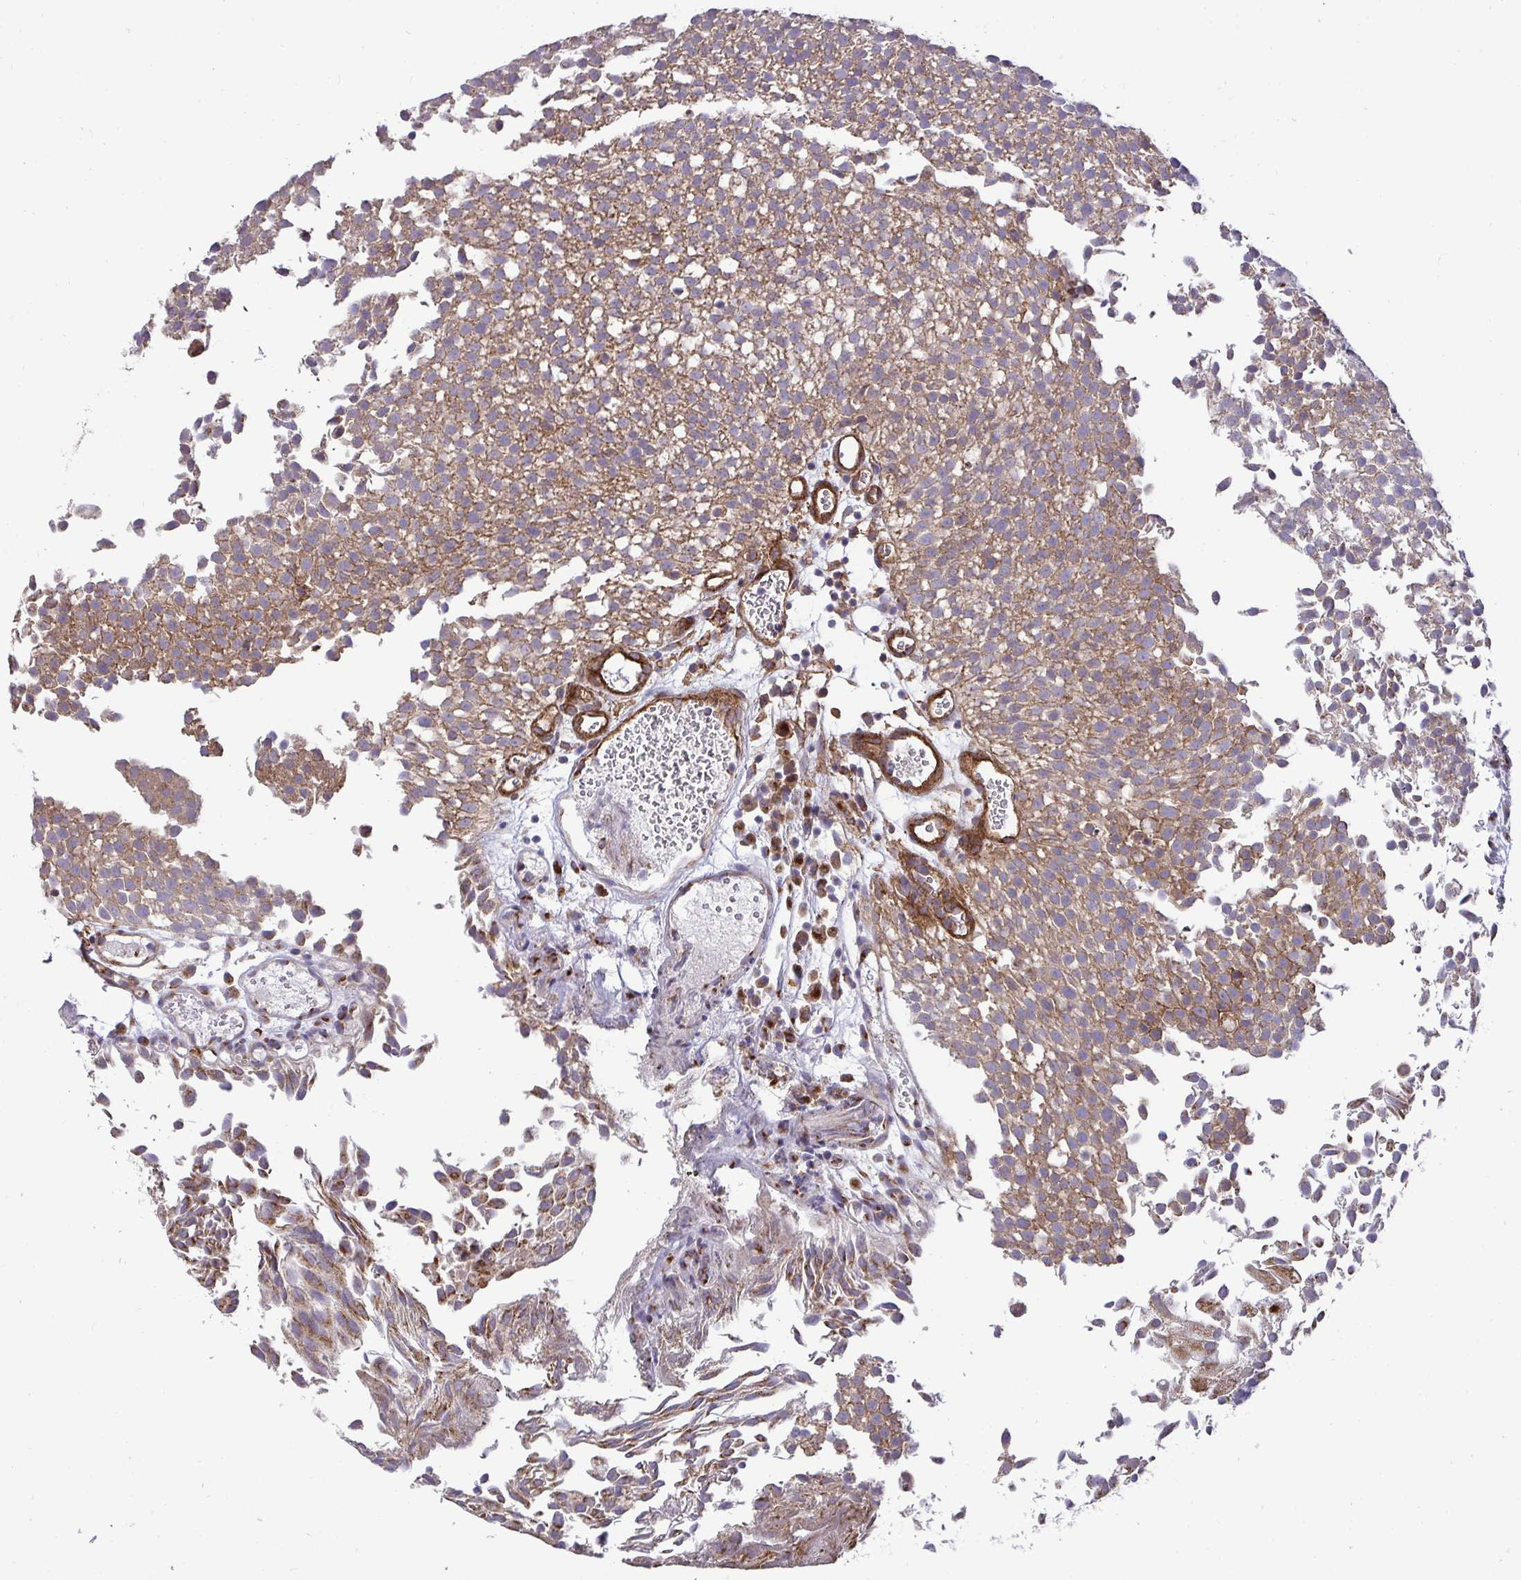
{"staining": {"intensity": "moderate", "quantity": "25%-75%", "location": "cytoplasmic/membranous"}, "tissue": "urothelial cancer", "cell_type": "Tumor cells", "image_type": "cancer", "snomed": [{"axis": "morphology", "description": "Urothelial carcinoma, Low grade"}, {"axis": "topography", "description": "Urinary bladder"}], "caption": "Tumor cells reveal medium levels of moderate cytoplasmic/membranous positivity in about 25%-75% of cells in human urothelial cancer.", "gene": "SH2D1B", "patient": {"sex": "female", "age": 79}}